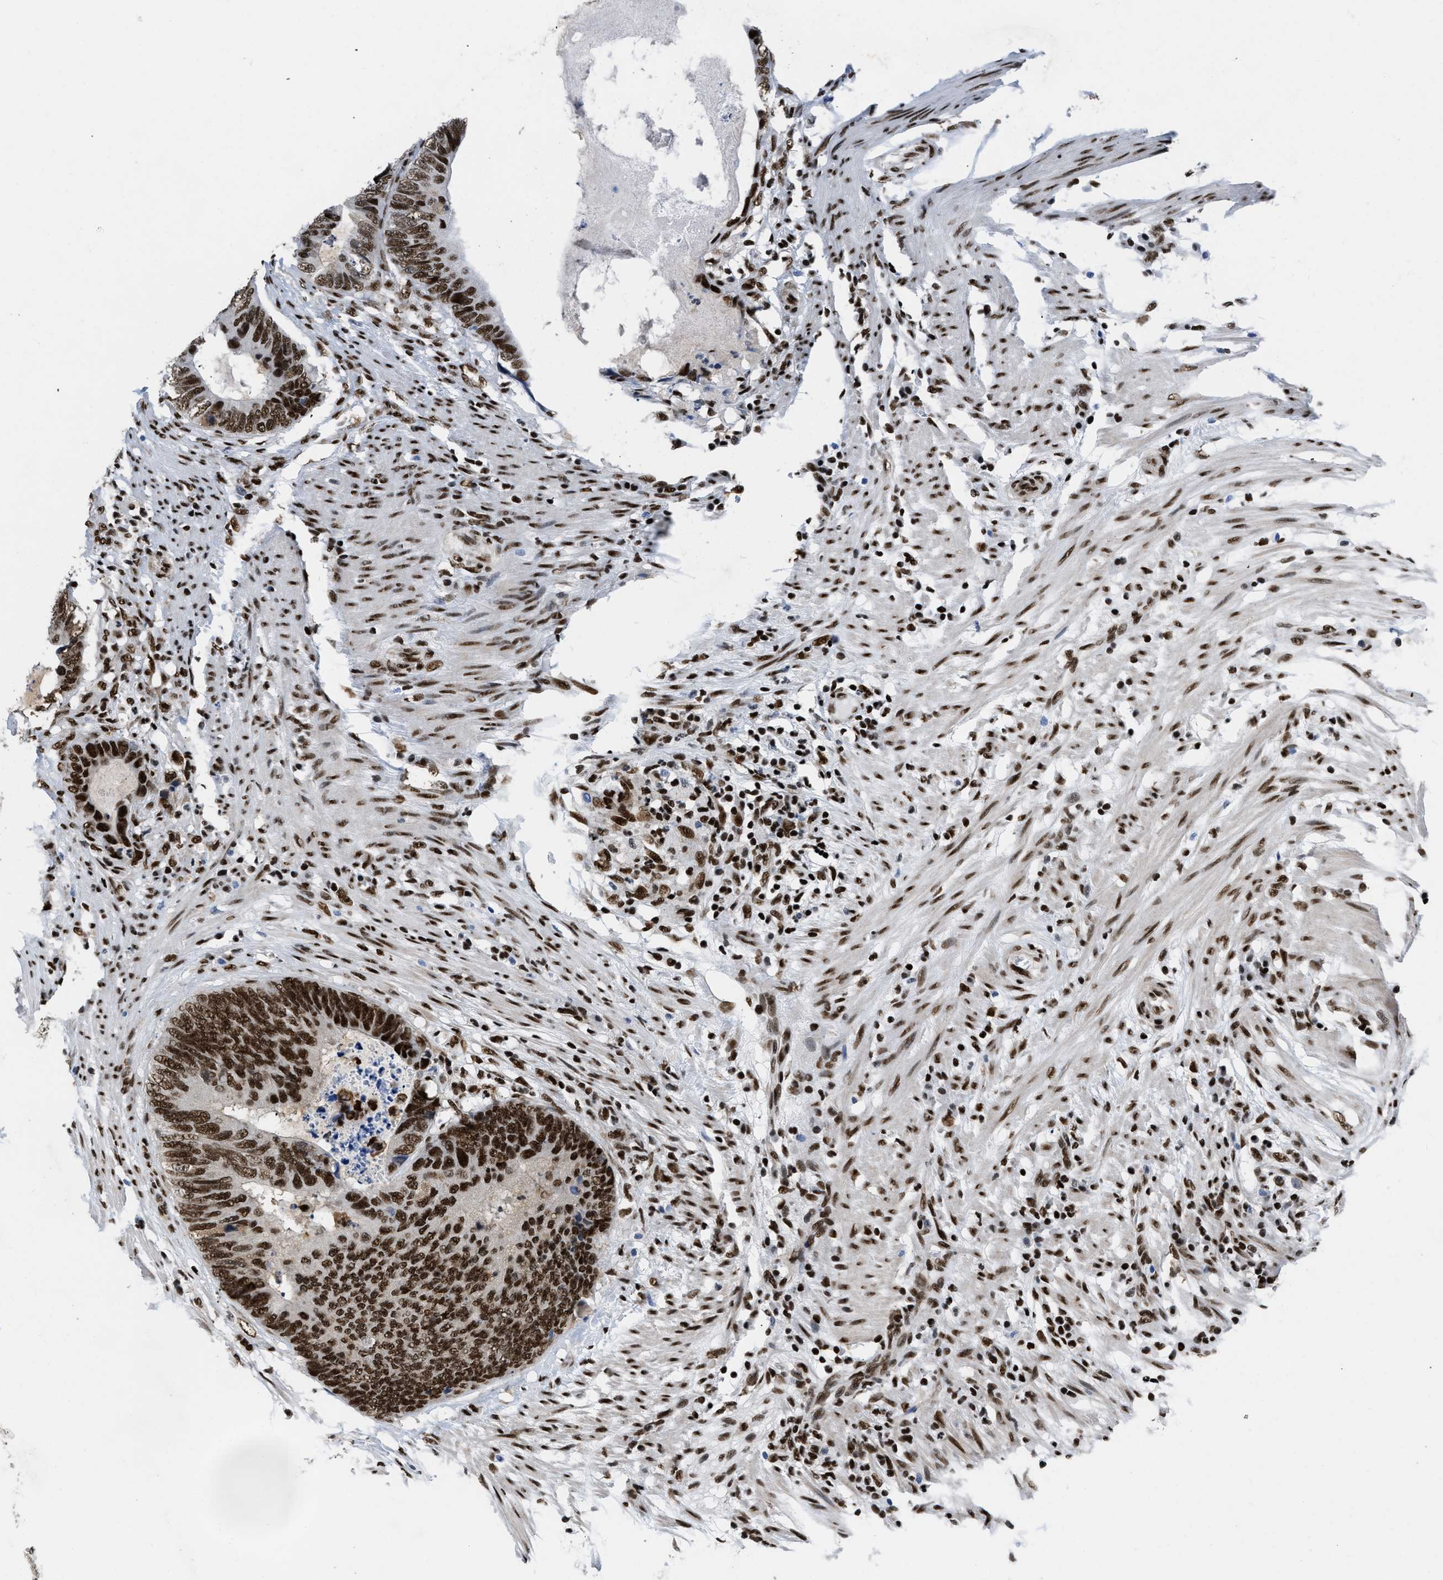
{"staining": {"intensity": "strong", "quantity": ">75%", "location": "nuclear"}, "tissue": "colorectal cancer", "cell_type": "Tumor cells", "image_type": "cancer", "snomed": [{"axis": "morphology", "description": "Adenocarcinoma, NOS"}, {"axis": "topography", "description": "Colon"}], "caption": "An IHC photomicrograph of neoplastic tissue is shown. Protein staining in brown labels strong nuclear positivity in colorectal cancer (adenocarcinoma) within tumor cells.", "gene": "CREB1", "patient": {"sex": "male", "age": 56}}